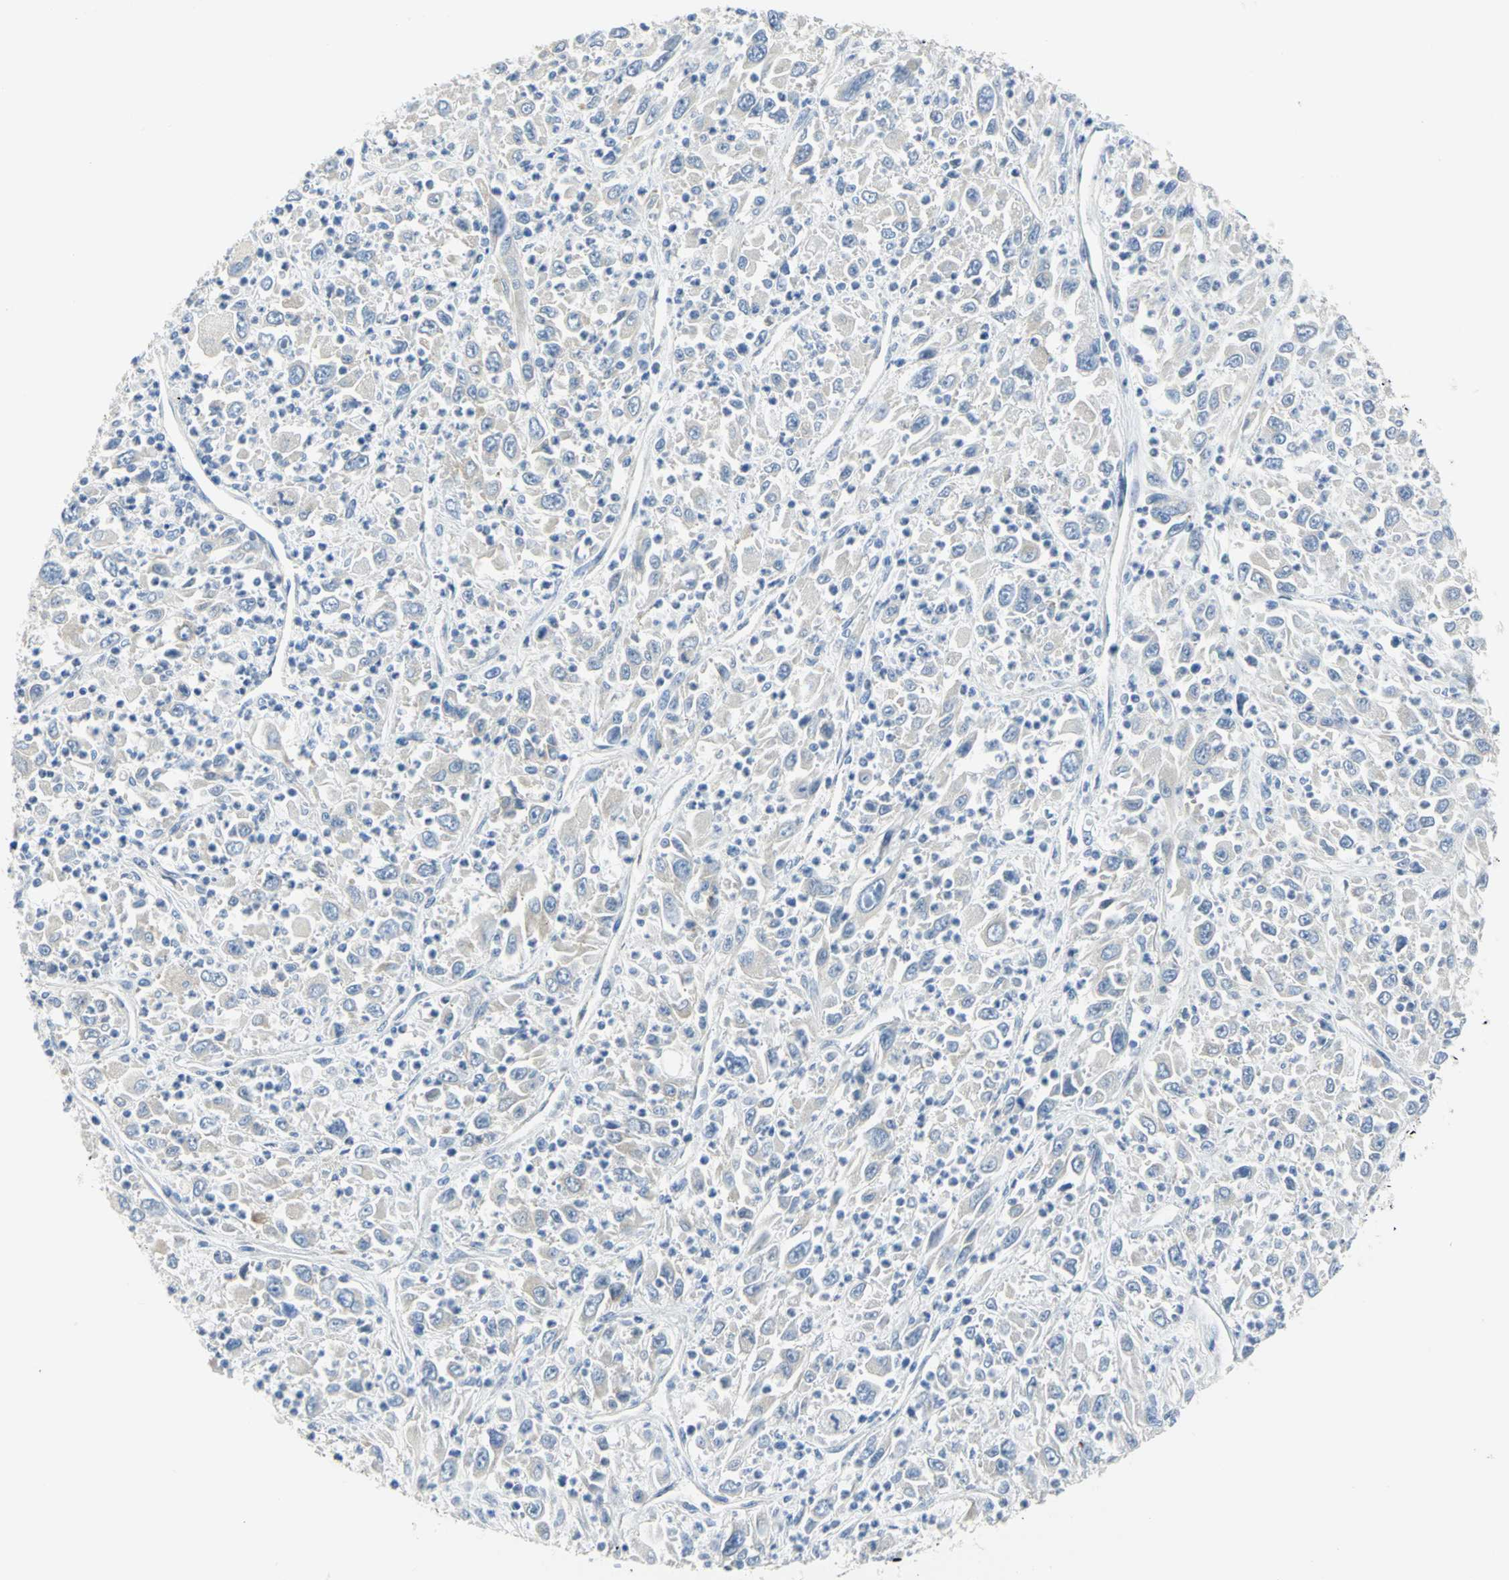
{"staining": {"intensity": "moderate", "quantity": "25%-75%", "location": "cytoplasmic/membranous"}, "tissue": "melanoma", "cell_type": "Tumor cells", "image_type": "cancer", "snomed": [{"axis": "morphology", "description": "Malignant melanoma, Metastatic site"}, {"axis": "topography", "description": "Skin"}], "caption": "Brown immunohistochemical staining in malignant melanoma (metastatic site) reveals moderate cytoplasmic/membranous expression in approximately 25%-75% of tumor cells.", "gene": "FLNB", "patient": {"sex": "female", "age": 56}}